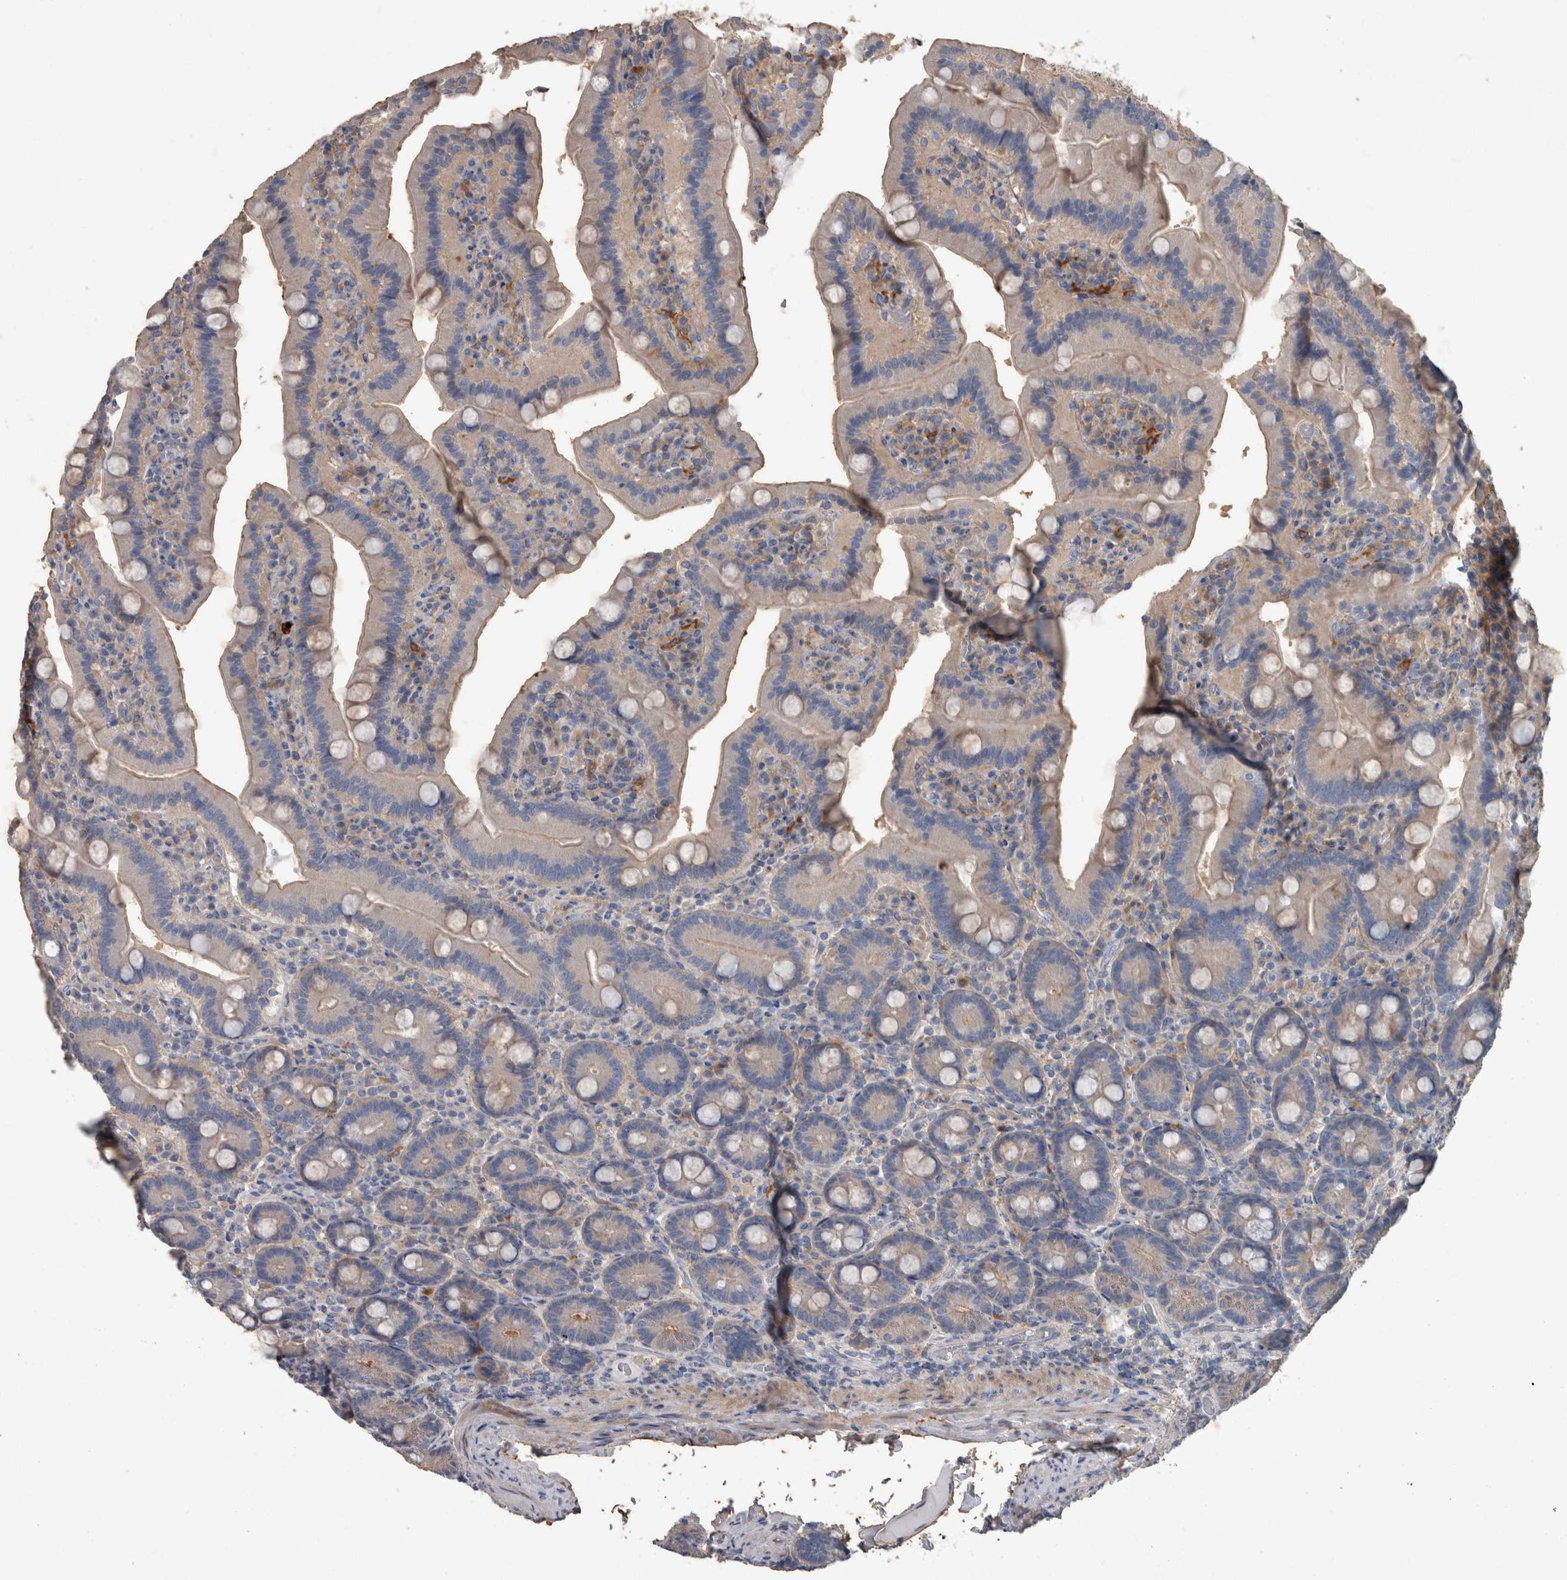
{"staining": {"intensity": "weak", "quantity": "25%-75%", "location": "cytoplasmic/membranous"}, "tissue": "duodenum", "cell_type": "Glandular cells", "image_type": "normal", "snomed": [{"axis": "morphology", "description": "Normal tissue, NOS"}, {"axis": "topography", "description": "Duodenum"}], "caption": "IHC micrograph of unremarkable duodenum: human duodenum stained using immunohistochemistry displays low levels of weak protein expression localized specifically in the cytoplasmic/membranous of glandular cells, appearing as a cytoplasmic/membranous brown color.", "gene": "EFEMP2", "patient": {"sex": "female", "age": 62}}